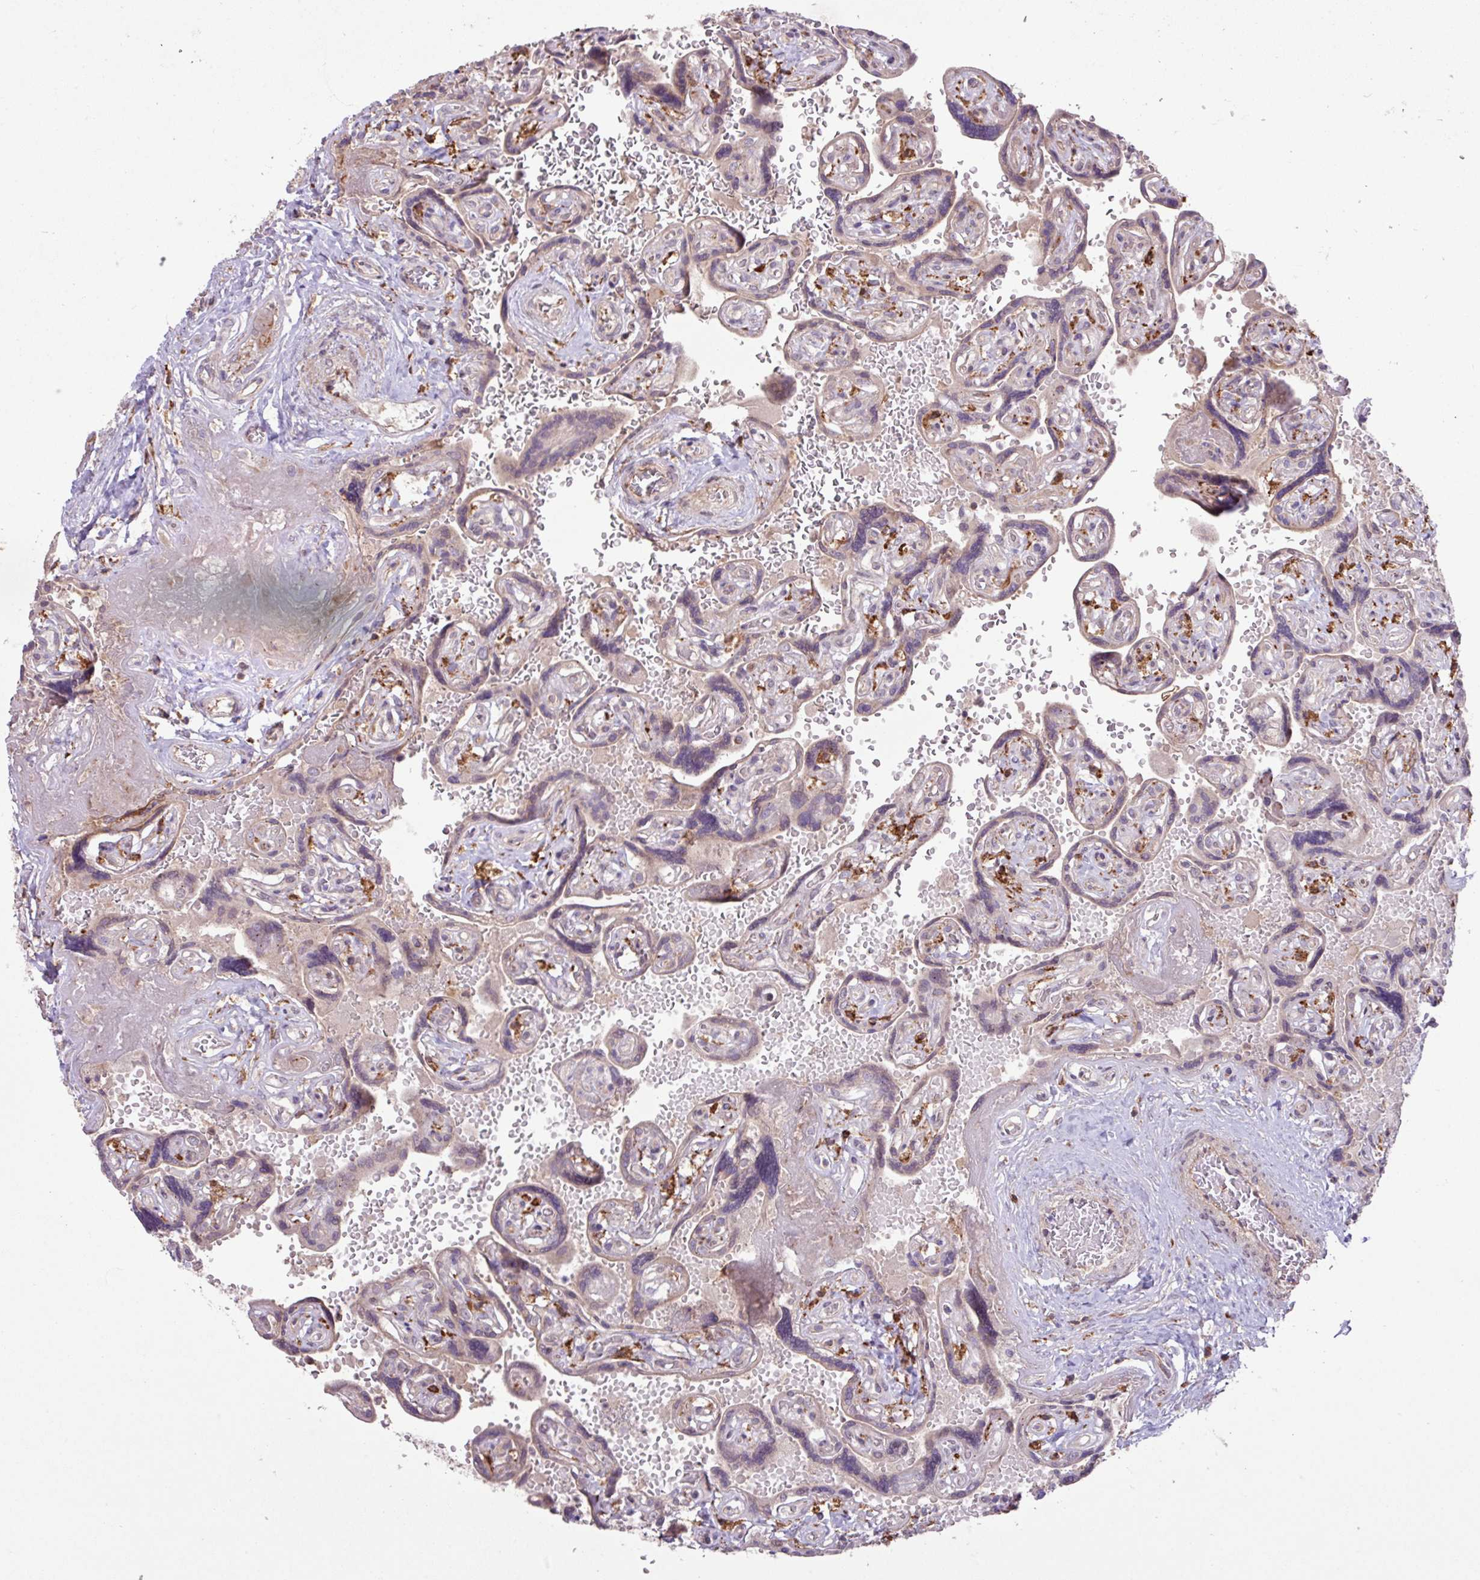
{"staining": {"intensity": "negative", "quantity": "none", "location": "none"}, "tissue": "placenta", "cell_type": "Trophoblastic cells", "image_type": "normal", "snomed": [{"axis": "morphology", "description": "Normal tissue, NOS"}, {"axis": "topography", "description": "Placenta"}], "caption": "This micrograph is of normal placenta stained with IHC to label a protein in brown with the nuclei are counter-stained blue. There is no staining in trophoblastic cells. (IHC, brightfield microscopy, high magnification).", "gene": "ARHGEF25", "patient": {"sex": "female", "age": 32}}